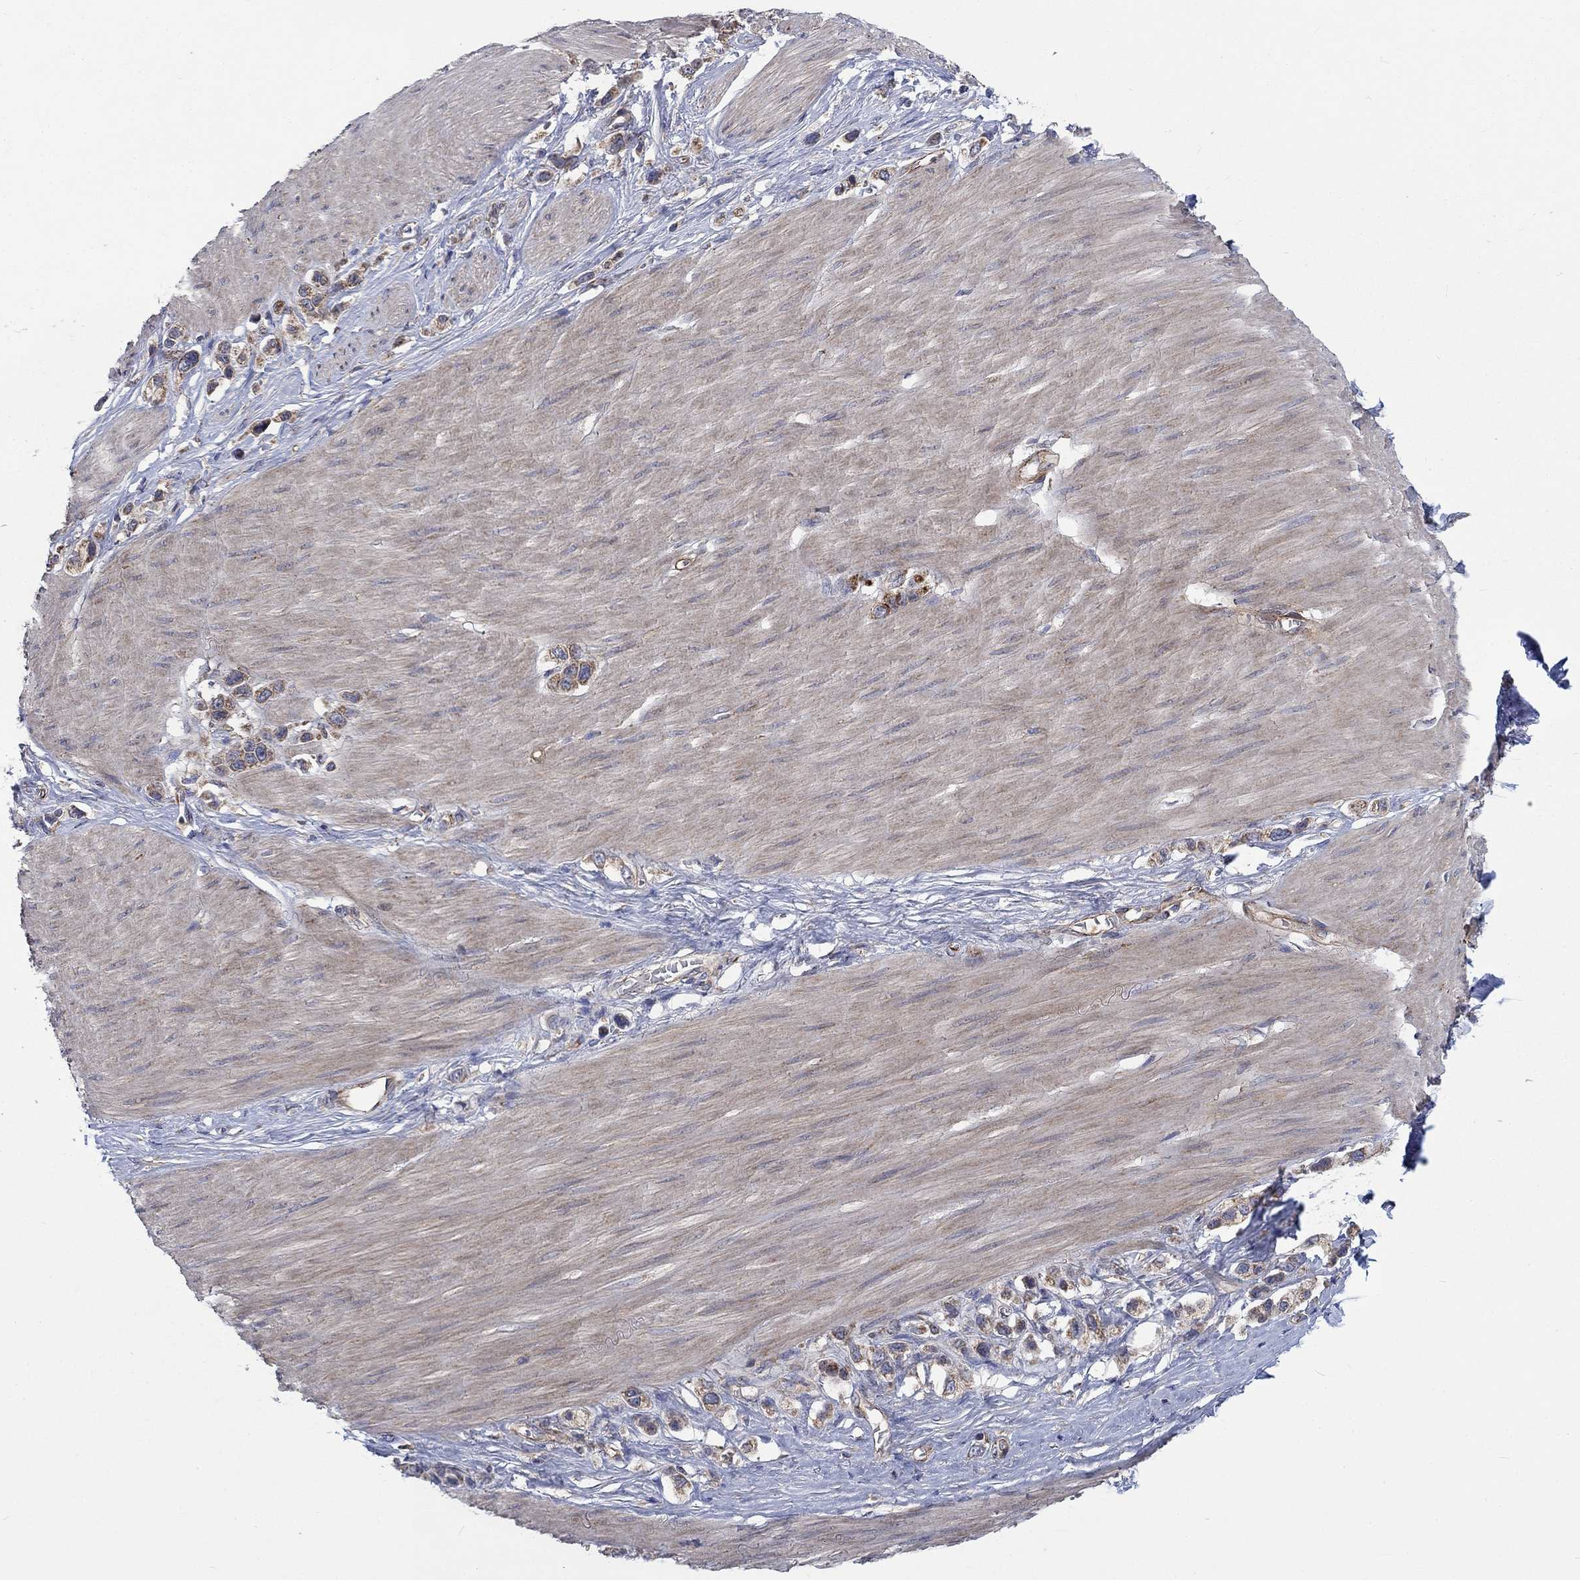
{"staining": {"intensity": "weak", "quantity": ">75%", "location": "cytoplasmic/membranous"}, "tissue": "stomach cancer", "cell_type": "Tumor cells", "image_type": "cancer", "snomed": [{"axis": "morphology", "description": "Normal tissue, NOS"}, {"axis": "morphology", "description": "Adenocarcinoma, NOS"}, {"axis": "morphology", "description": "Adenocarcinoma, High grade"}, {"axis": "topography", "description": "Stomach, upper"}, {"axis": "topography", "description": "Stomach"}], "caption": "Immunohistochemical staining of stomach cancer reveals low levels of weak cytoplasmic/membranous expression in approximately >75% of tumor cells.", "gene": "RPLP0", "patient": {"sex": "female", "age": 65}}